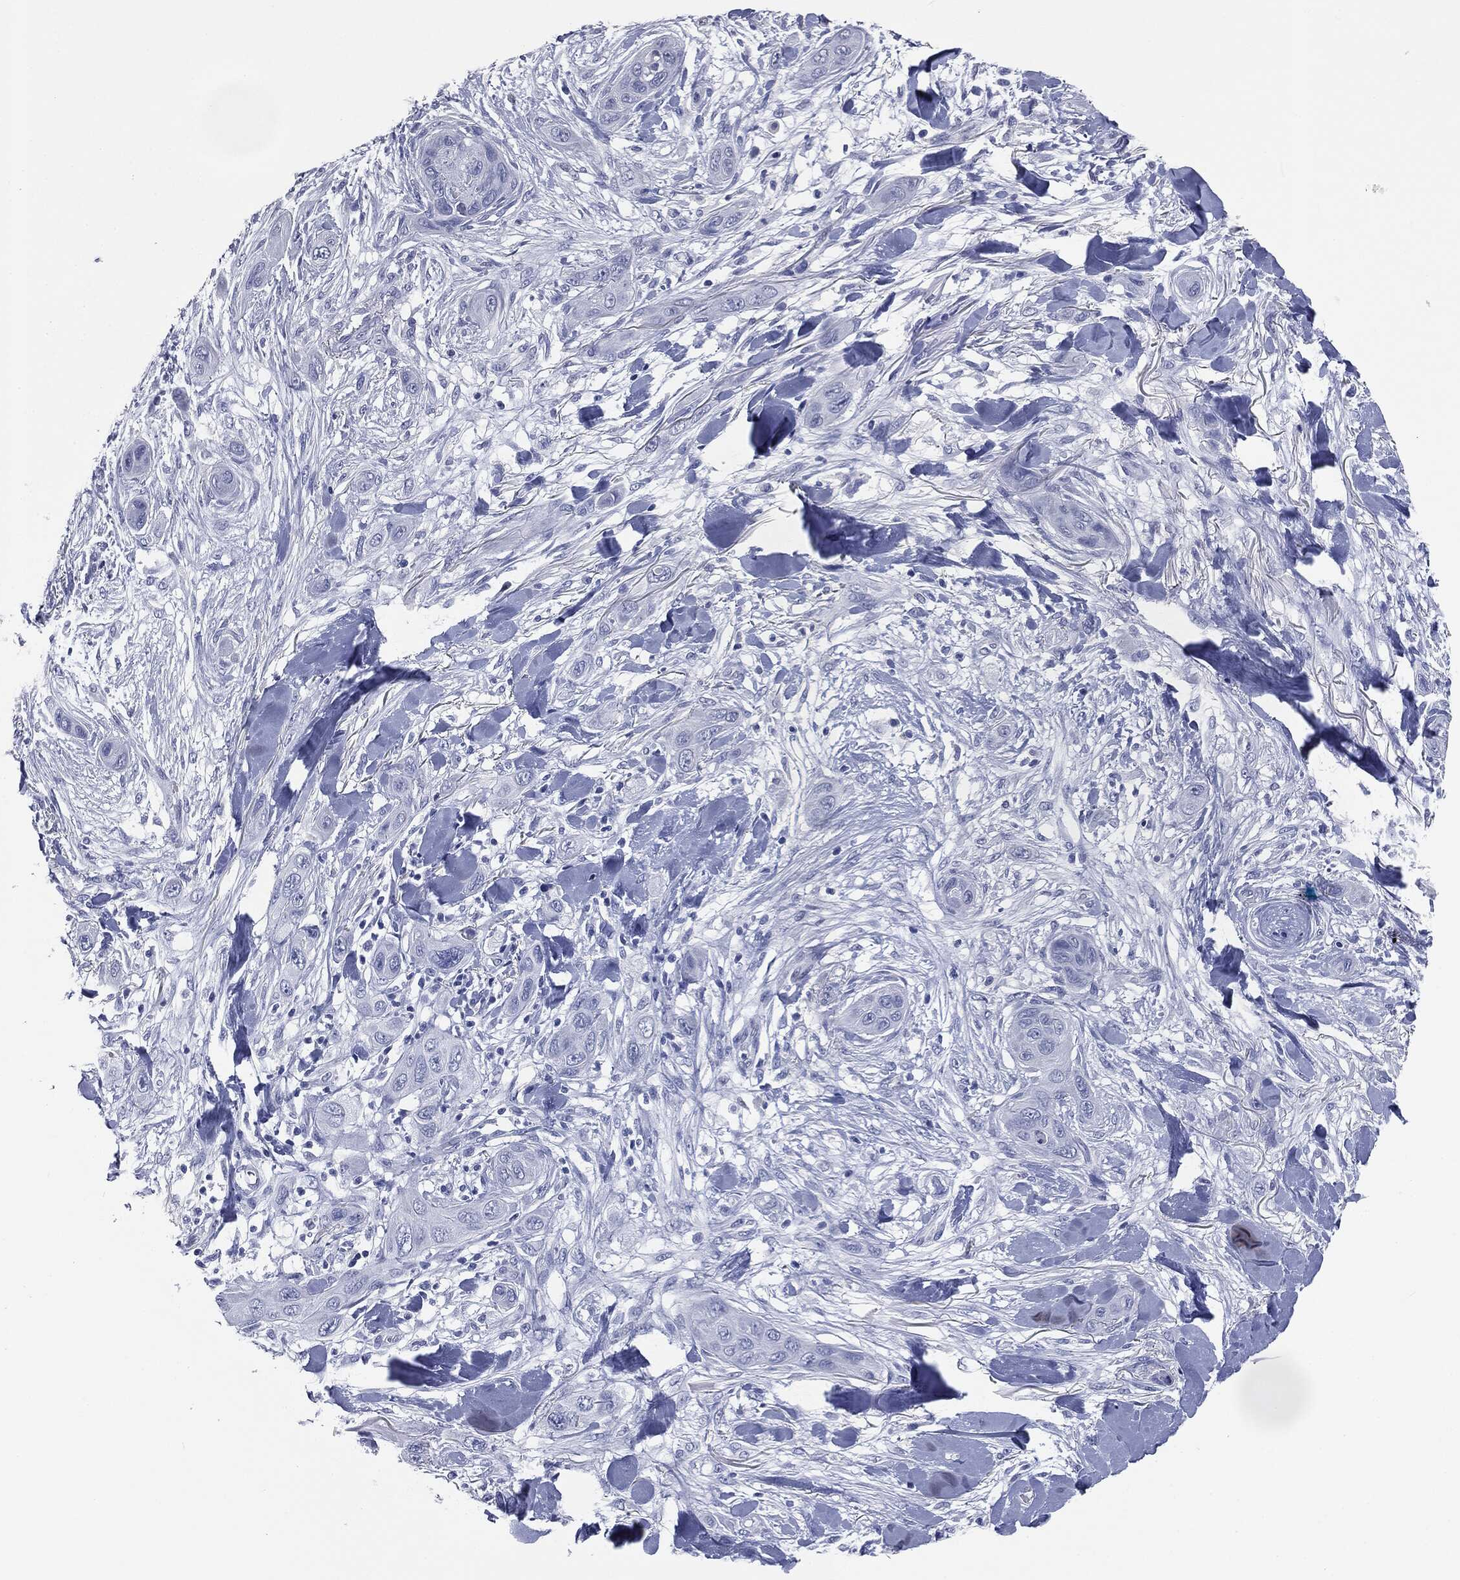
{"staining": {"intensity": "negative", "quantity": "none", "location": "none"}, "tissue": "skin cancer", "cell_type": "Tumor cells", "image_type": "cancer", "snomed": [{"axis": "morphology", "description": "Squamous cell carcinoma, NOS"}, {"axis": "topography", "description": "Skin"}], "caption": "A photomicrograph of human skin cancer is negative for staining in tumor cells.", "gene": "ATP2A1", "patient": {"sex": "male", "age": 78}}